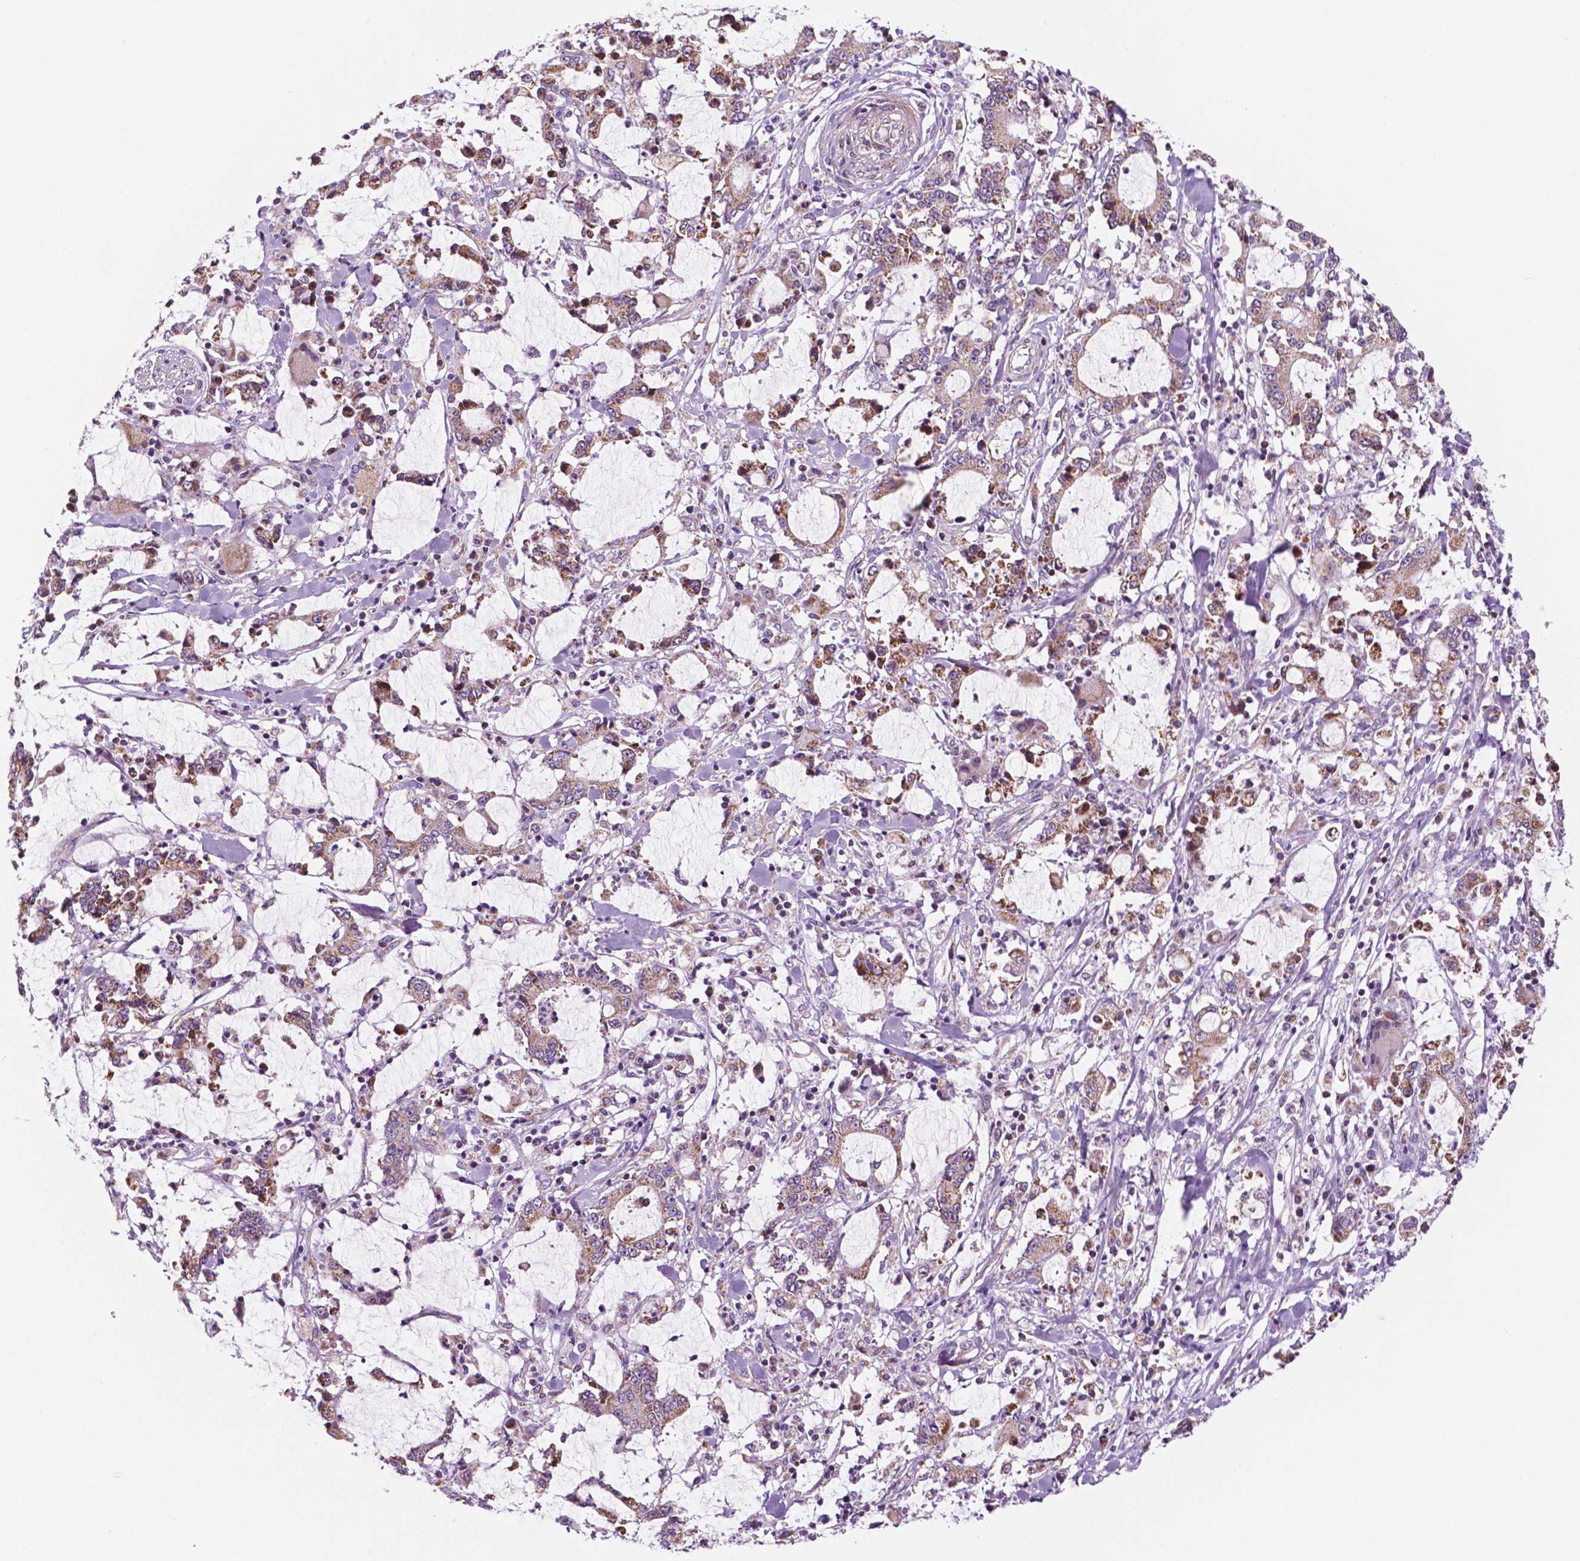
{"staining": {"intensity": "weak", "quantity": ">75%", "location": "cytoplasmic/membranous"}, "tissue": "stomach cancer", "cell_type": "Tumor cells", "image_type": "cancer", "snomed": [{"axis": "morphology", "description": "Adenocarcinoma, NOS"}, {"axis": "topography", "description": "Stomach, upper"}], "caption": "A histopathology image of stomach cancer stained for a protein reveals weak cytoplasmic/membranous brown staining in tumor cells.", "gene": "GEMIN4", "patient": {"sex": "male", "age": 68}}